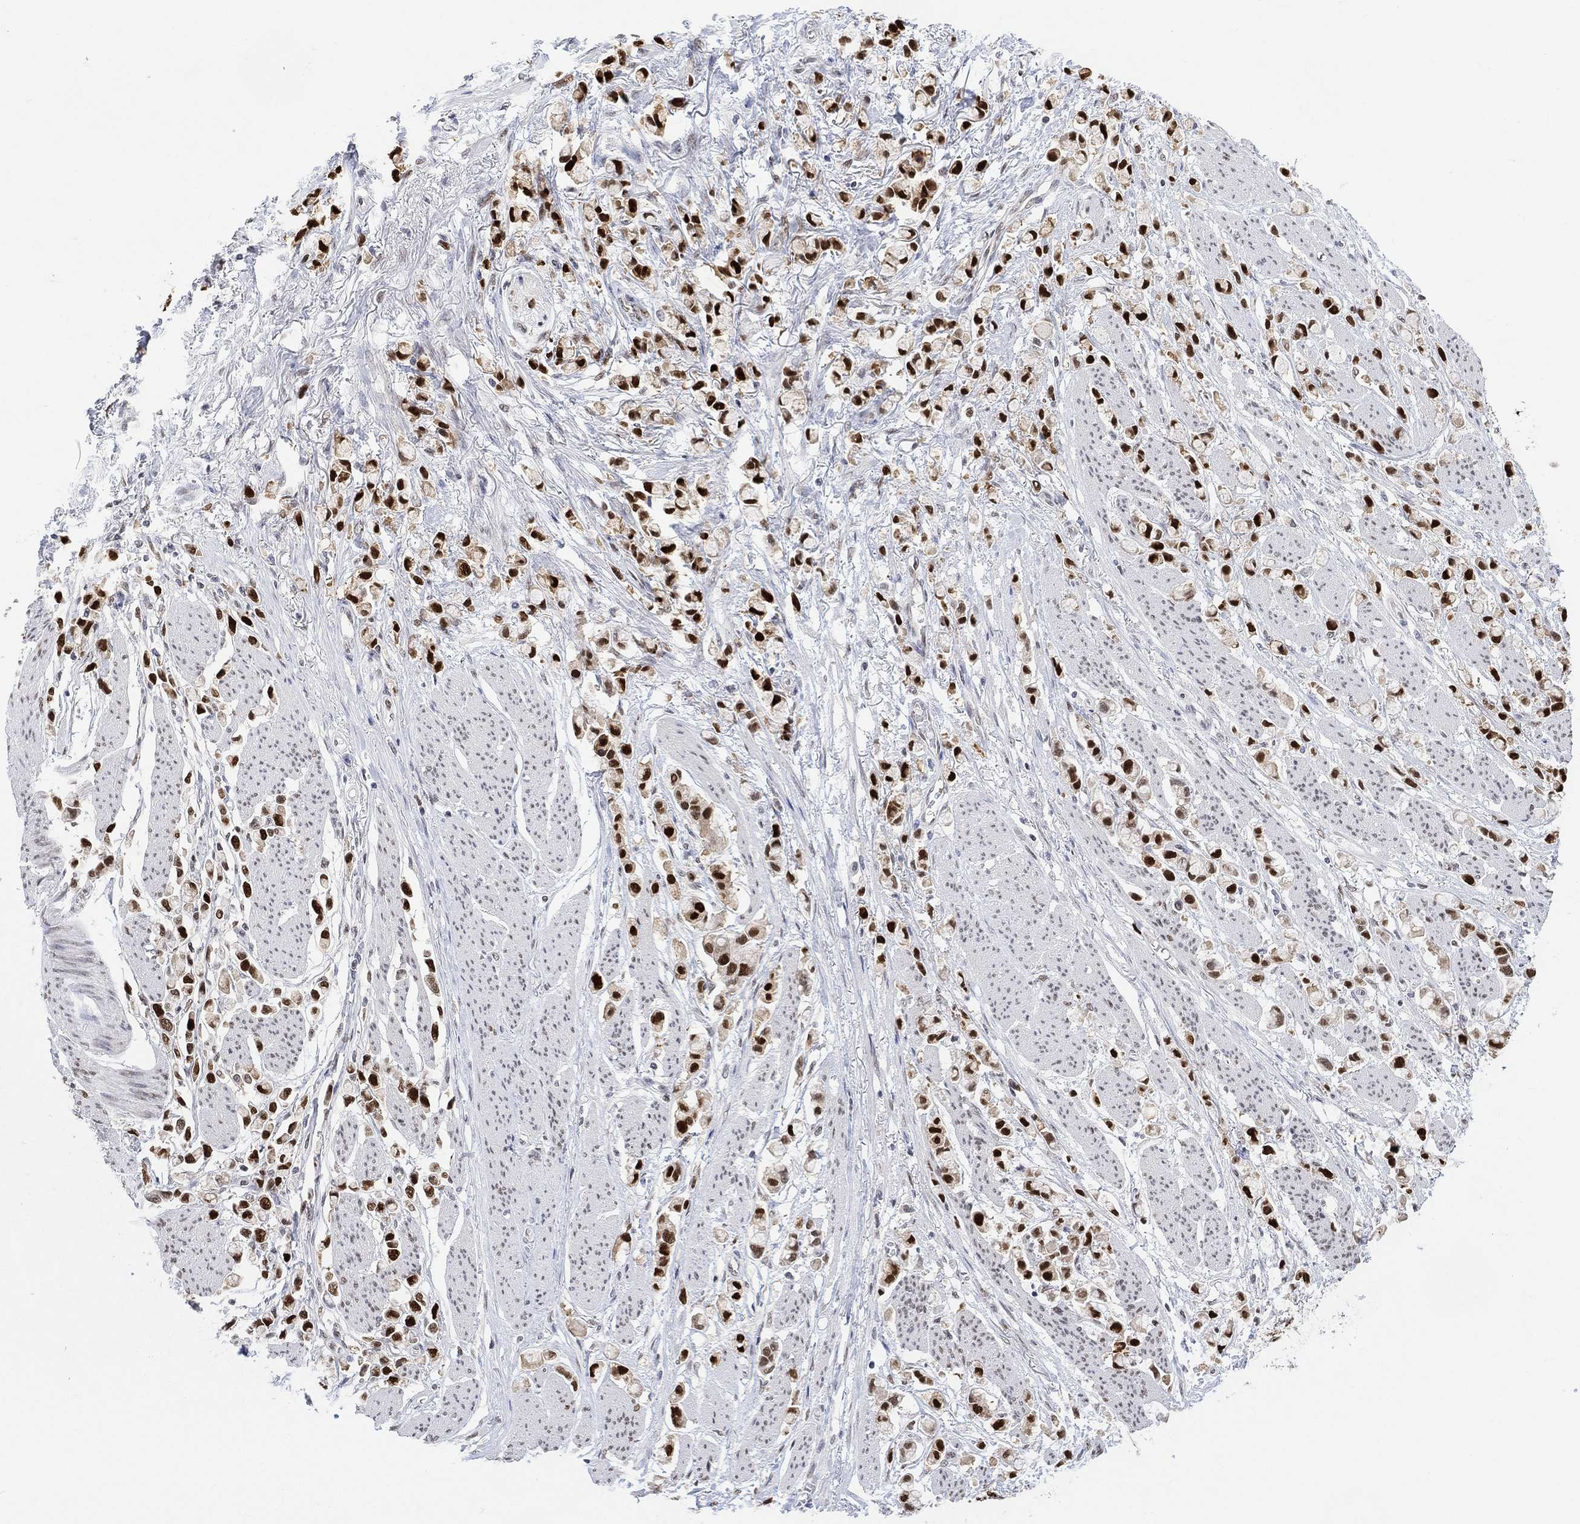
{"staining": {"intensity": "strong", "quantity": ">75%", "location": "nuclear"}, "tissue": "stomach cancer", "cell_type": "Tumor cells", "image_type": "cancer", "snomed": [{"axis": "morphology", "description": "Adenocarcinoma, NOS"}, {"axis": "topography", "description": "Stomach"}], "caption": "Protein staining of stomach cancer (adenocarcinoma) tissue demonstrates strong nuclear staining in approximately >75% of tumor cells. (Stains: DAB in brown, nuclei in blue, Microscopy: brightfield microscopy at high magnification).", "gene": "RAD54L2", "patient": {"sex": "female", "age": 81}}